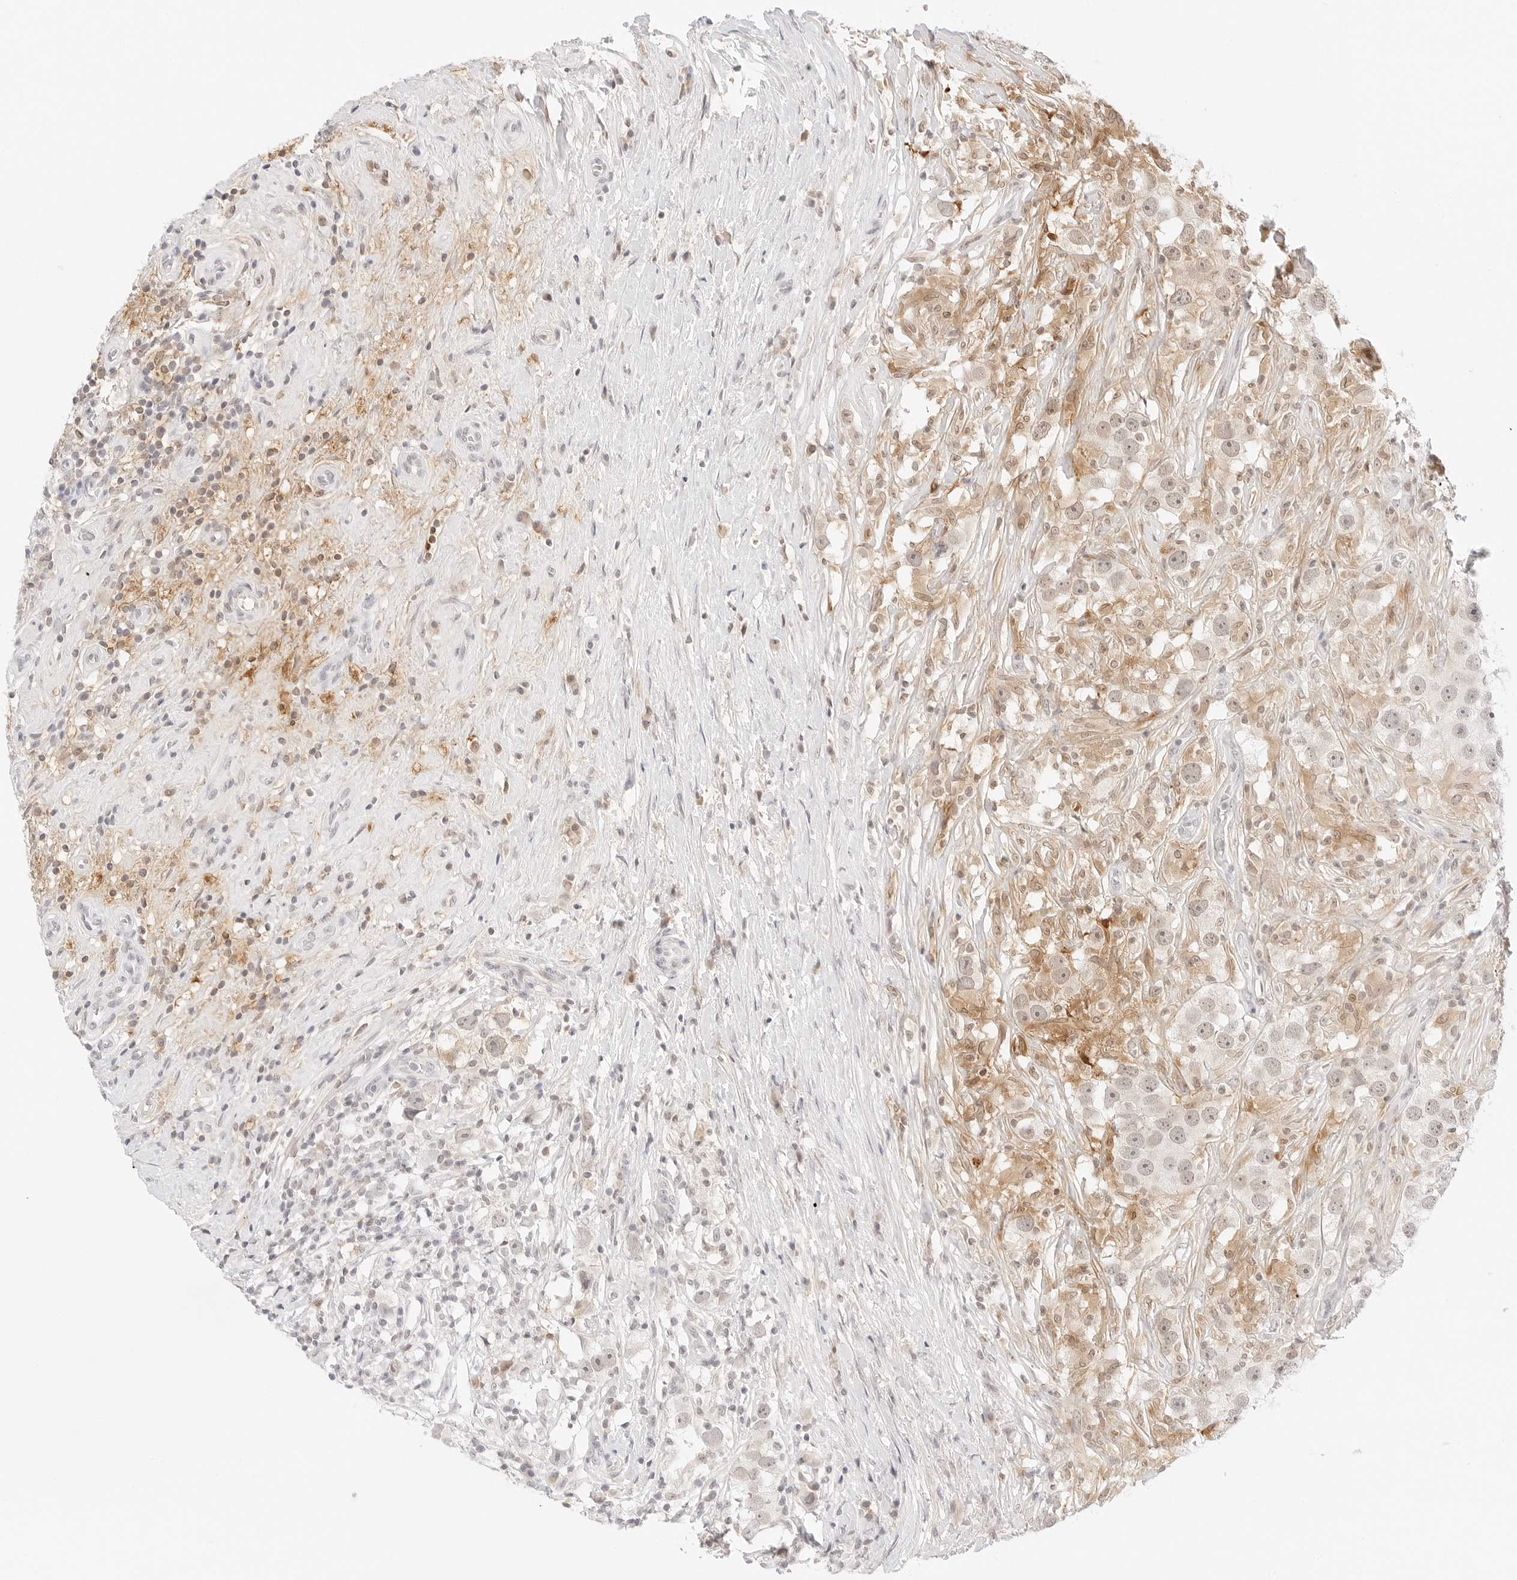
{"staining": {"intensity": "negative", "quantity": "none", "location": "none"}, "tissue": "testis cancer", "cell_type": "Tumor cells", "image_type": "cancer", "snomed": [{"axis": "morphology", "description": "Seminoma, NOS"}, {"axis": "topography", "description": "Testis"}], "caption": "Immunohistochemistry (IHC) image of human testis seminoma stained for a protein (brown), which shows no staining in tumor cells.", "gene": "XKR4", "patient": {"sex": "male", "age": 49}}